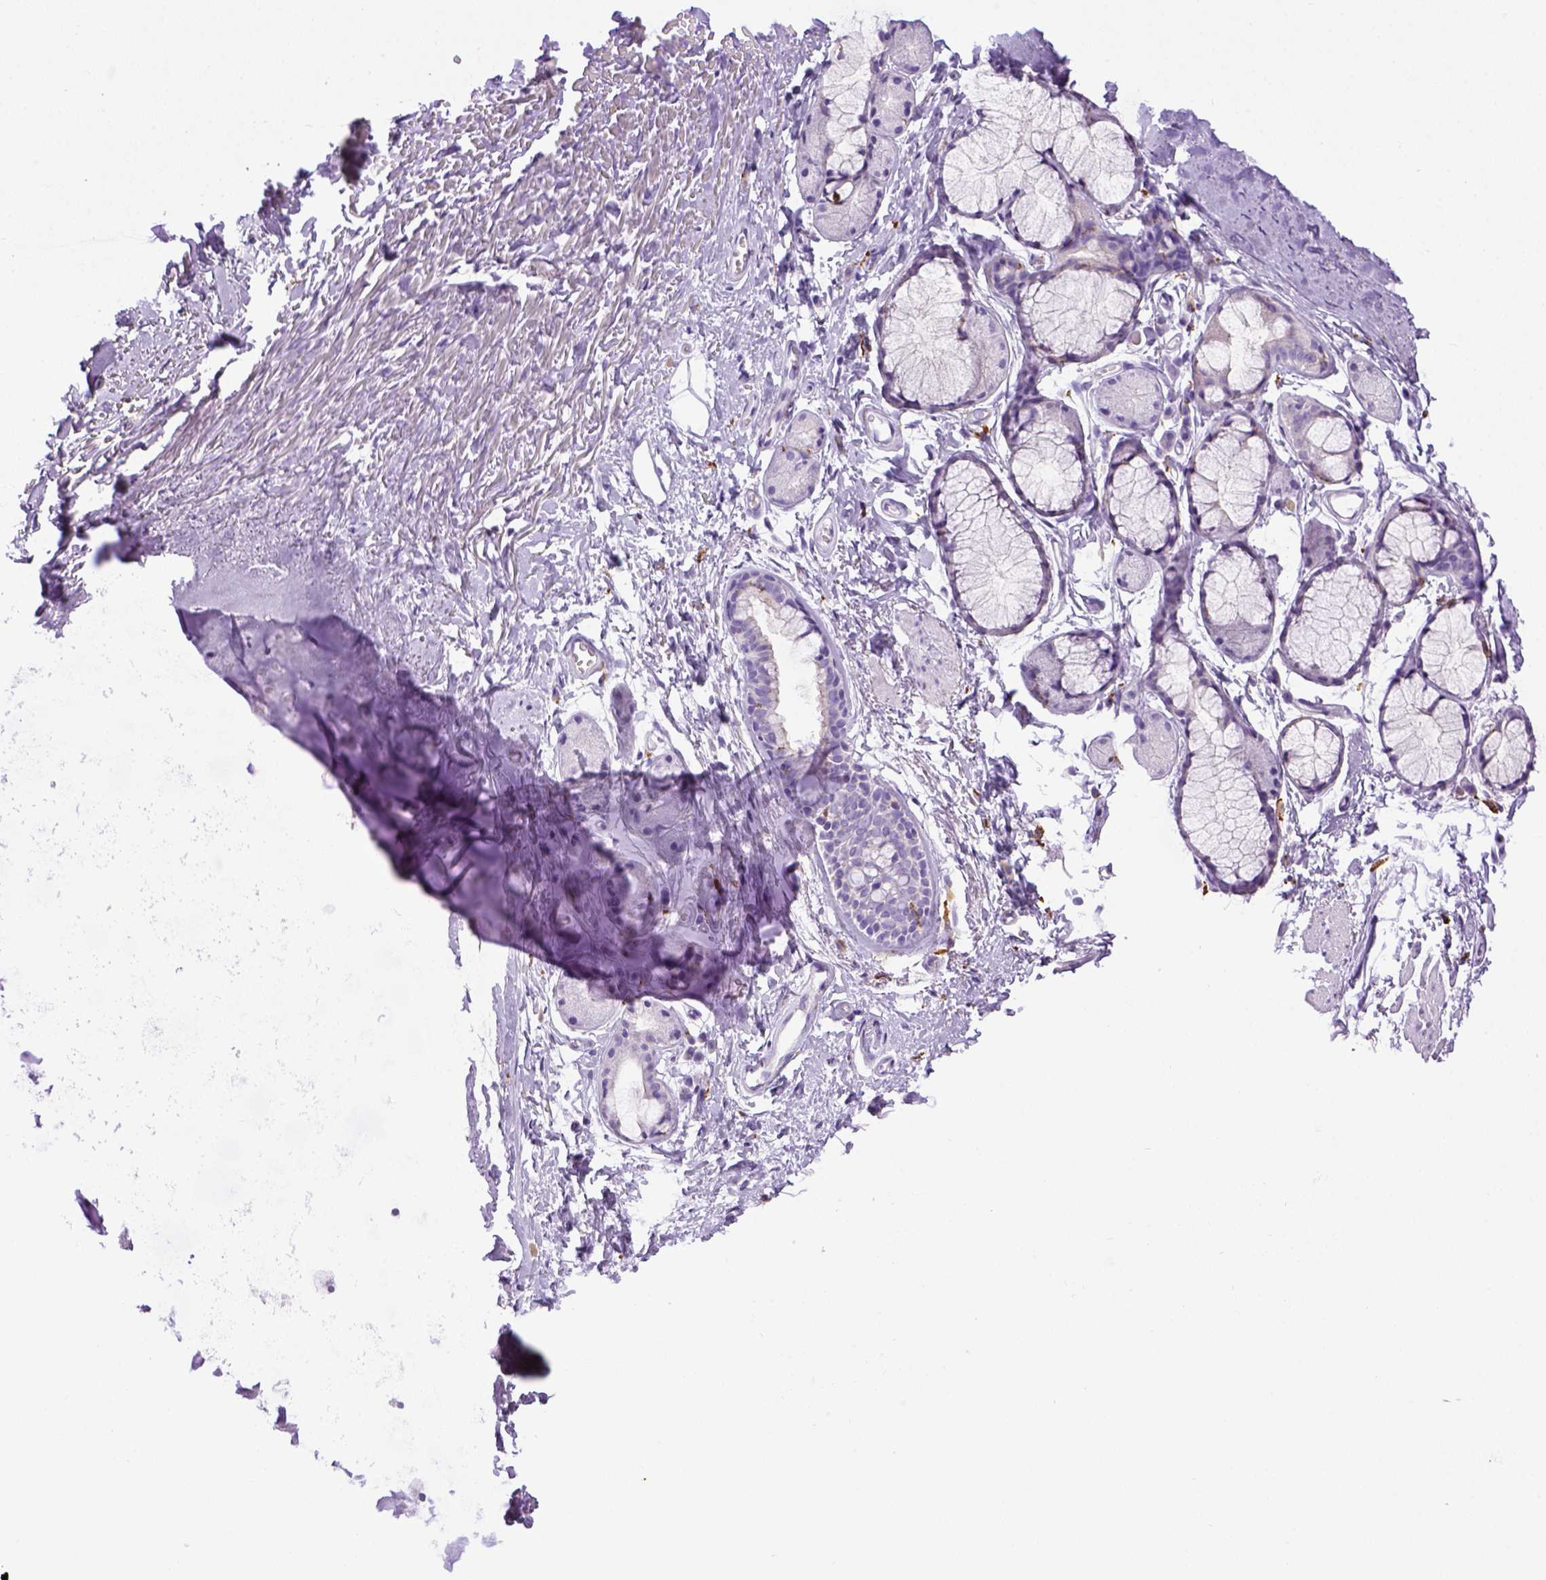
{"staining": {"intensity": "negative", "quantity": "none", "location": "none"}, "tissue": "soft tissue", "cell_type": "Chondrocytes", "image_type": "normal", "snomed": [{"axis": "morphology", "description": "Normal tissue, NOS"}, {"axis": "topography", "description": "Cartilage tissue"}, {"axis": "topography", "description": "Bronchus"}], "caption": "Immunohistochemistry of unremarkable soft tissue demonstrates no positivity in chondrocytes.", "gene": "CD68", "patient": {"sex": "female", "age": 79}}